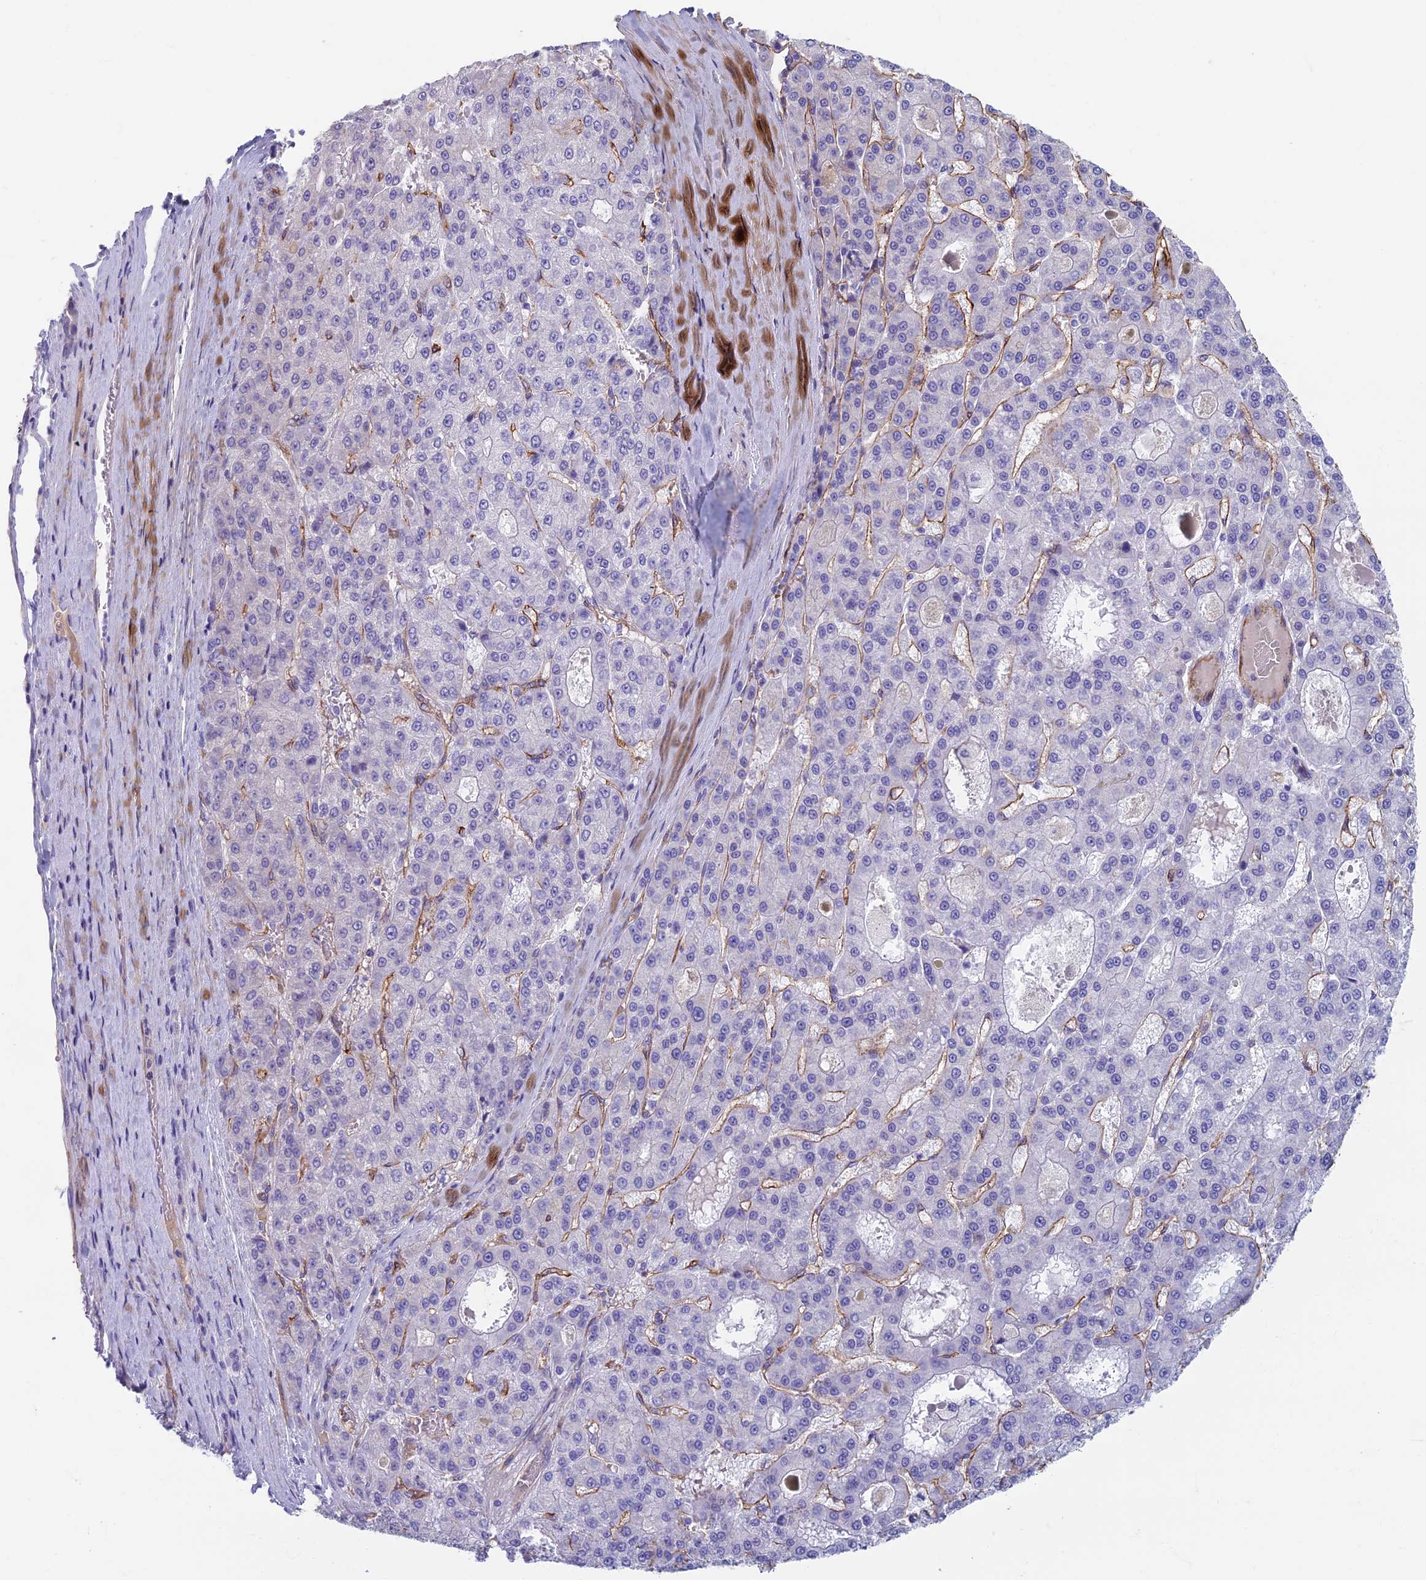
{"staining": {"intensity": "moderate", "quantity": "<25%", "location": "cytoplasmic/membranous"}, "tissue": "liver cancer", "cell_type": "Tumor cells", "image_type": "cancer", "snomed": [{"axis": "morphology", "description": "Carcinoma, Hepatocellular, NOS"}, {"axis": "topography", "description": "Liver"}], "caption": "Immunohistochemistry (DAB (3,3'-diaminobenzidine)) staining of liver cancer (hepatocellular carcinoma) shows moderate cytoplasmic/membranous protein positivity in about <25% of tumor cells.", "gene": "ETFRF1", "patient": {"sex": "male", "age": 70}}